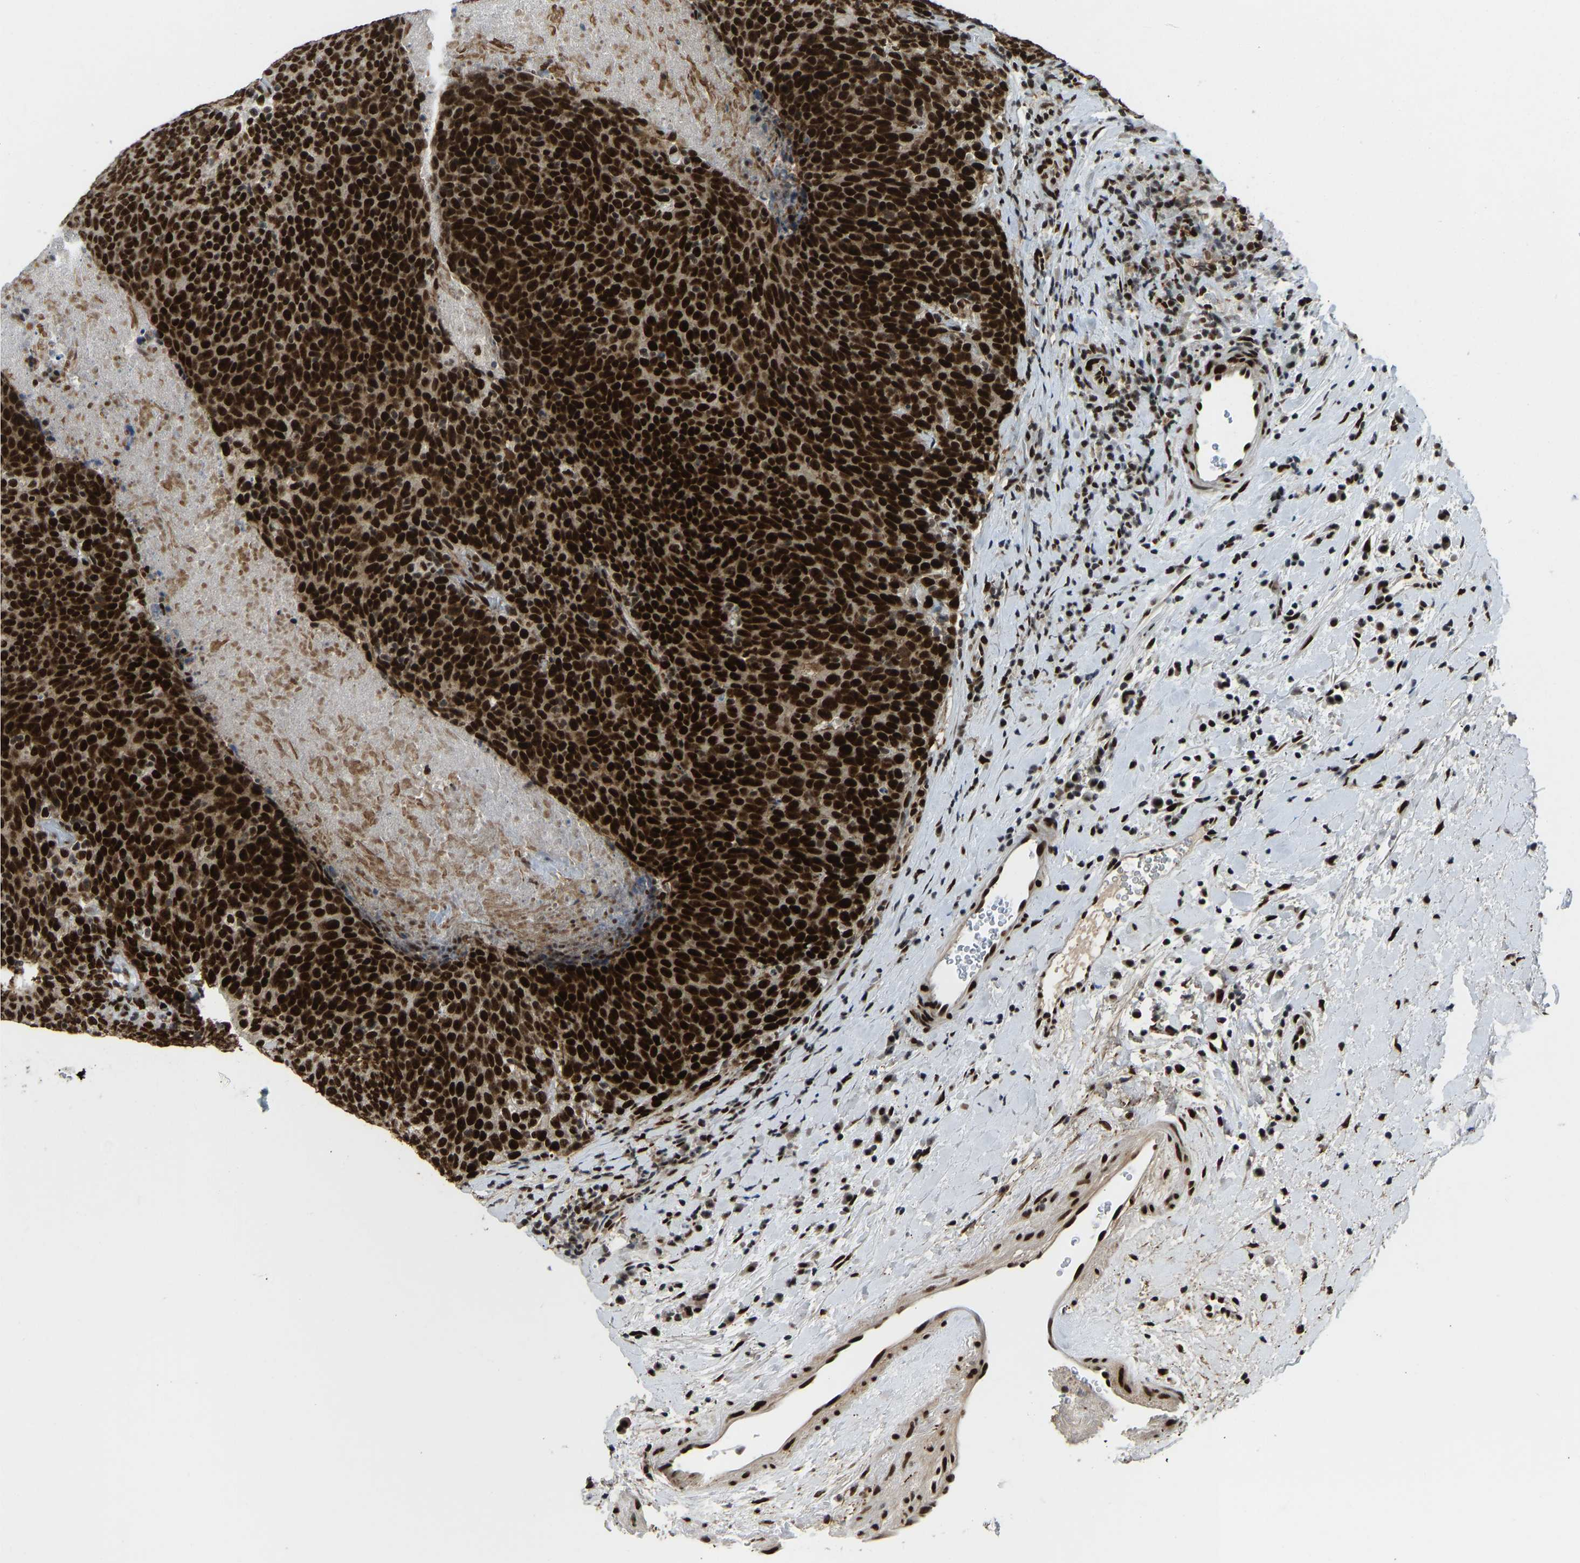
{"staining": {"intensity": "strong", "quantity": ">75%", "location": "nuclear"}, "tissue": "head and neck cancer", "cell_type": "Tumor cells", "image_type": "cancer", "snomed": [{"axis": "morphology", "description": "Squamous cell carcinoma, NOS"}, {"axis": "morphology", "description": "Squamous cell carcinoma, metastatic, NOS"}, {"axis": "topography", "description": "Lymph node"}, {"axis": "topography", "description": "Head-Neck"}], "caption": "Immunohistochemical staining of human head and neck cancer (metastatic squamous cell carcinoma) exhibits high levels of strong nuclear expression in about >75% of tumor cells.", "gene": "FOXK1", "patient": {"sex": "male", "age": 62}}